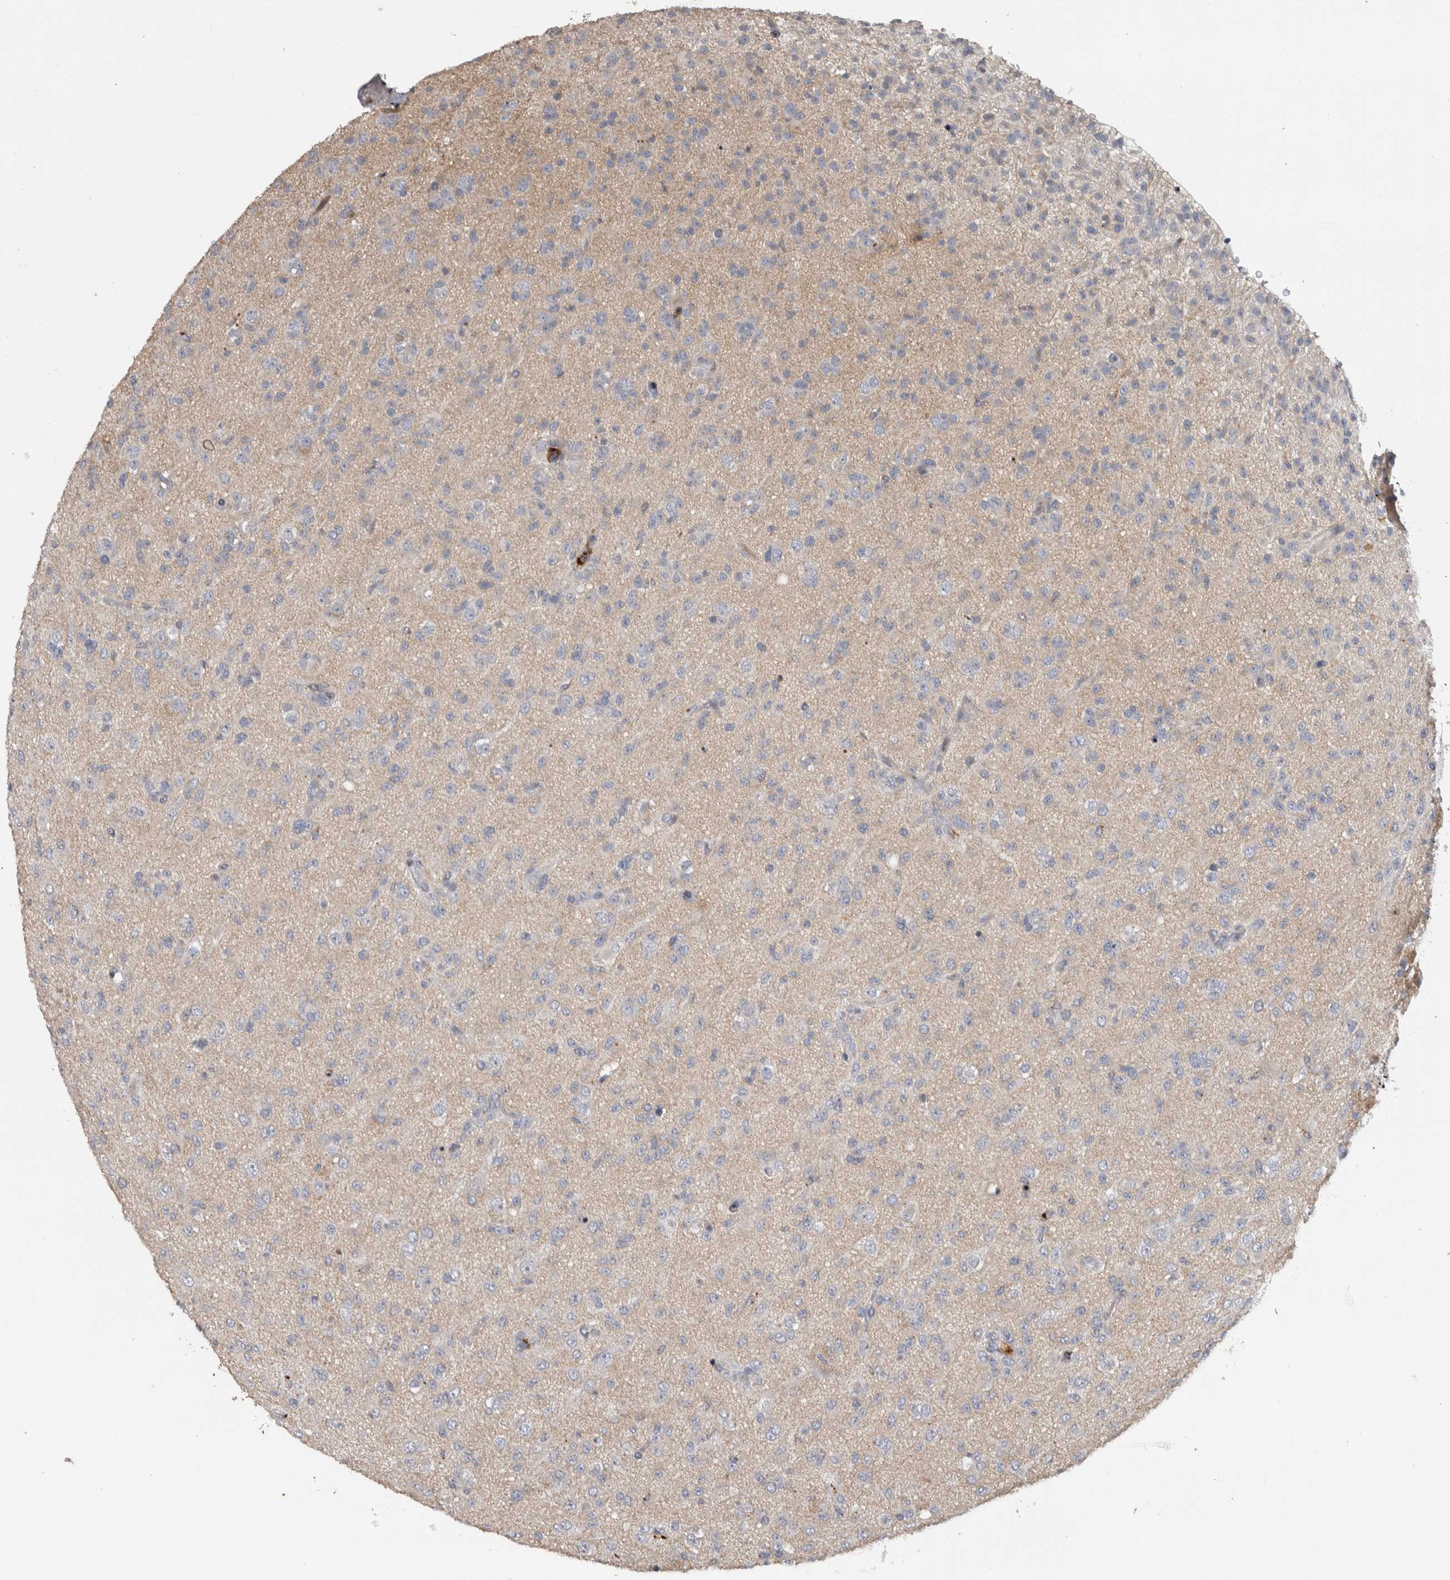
{"staining": {"intensity": "negative", "quantity": "none", "location": "none"}, "tissue": "glioma", "cell_type": "Tumor cells", "image_type": "cancer", "snomed": [{"axis": "morphology", "description": "Glioma, malignant, Low grade"}, {"axis": "topography", "description": "Brain"}], "caption": "There is no significant staining in tumor cells of low-grade glioma (malignant).", "gene": "FAM83G", "patient": {"sex": "male", "age": 65}}